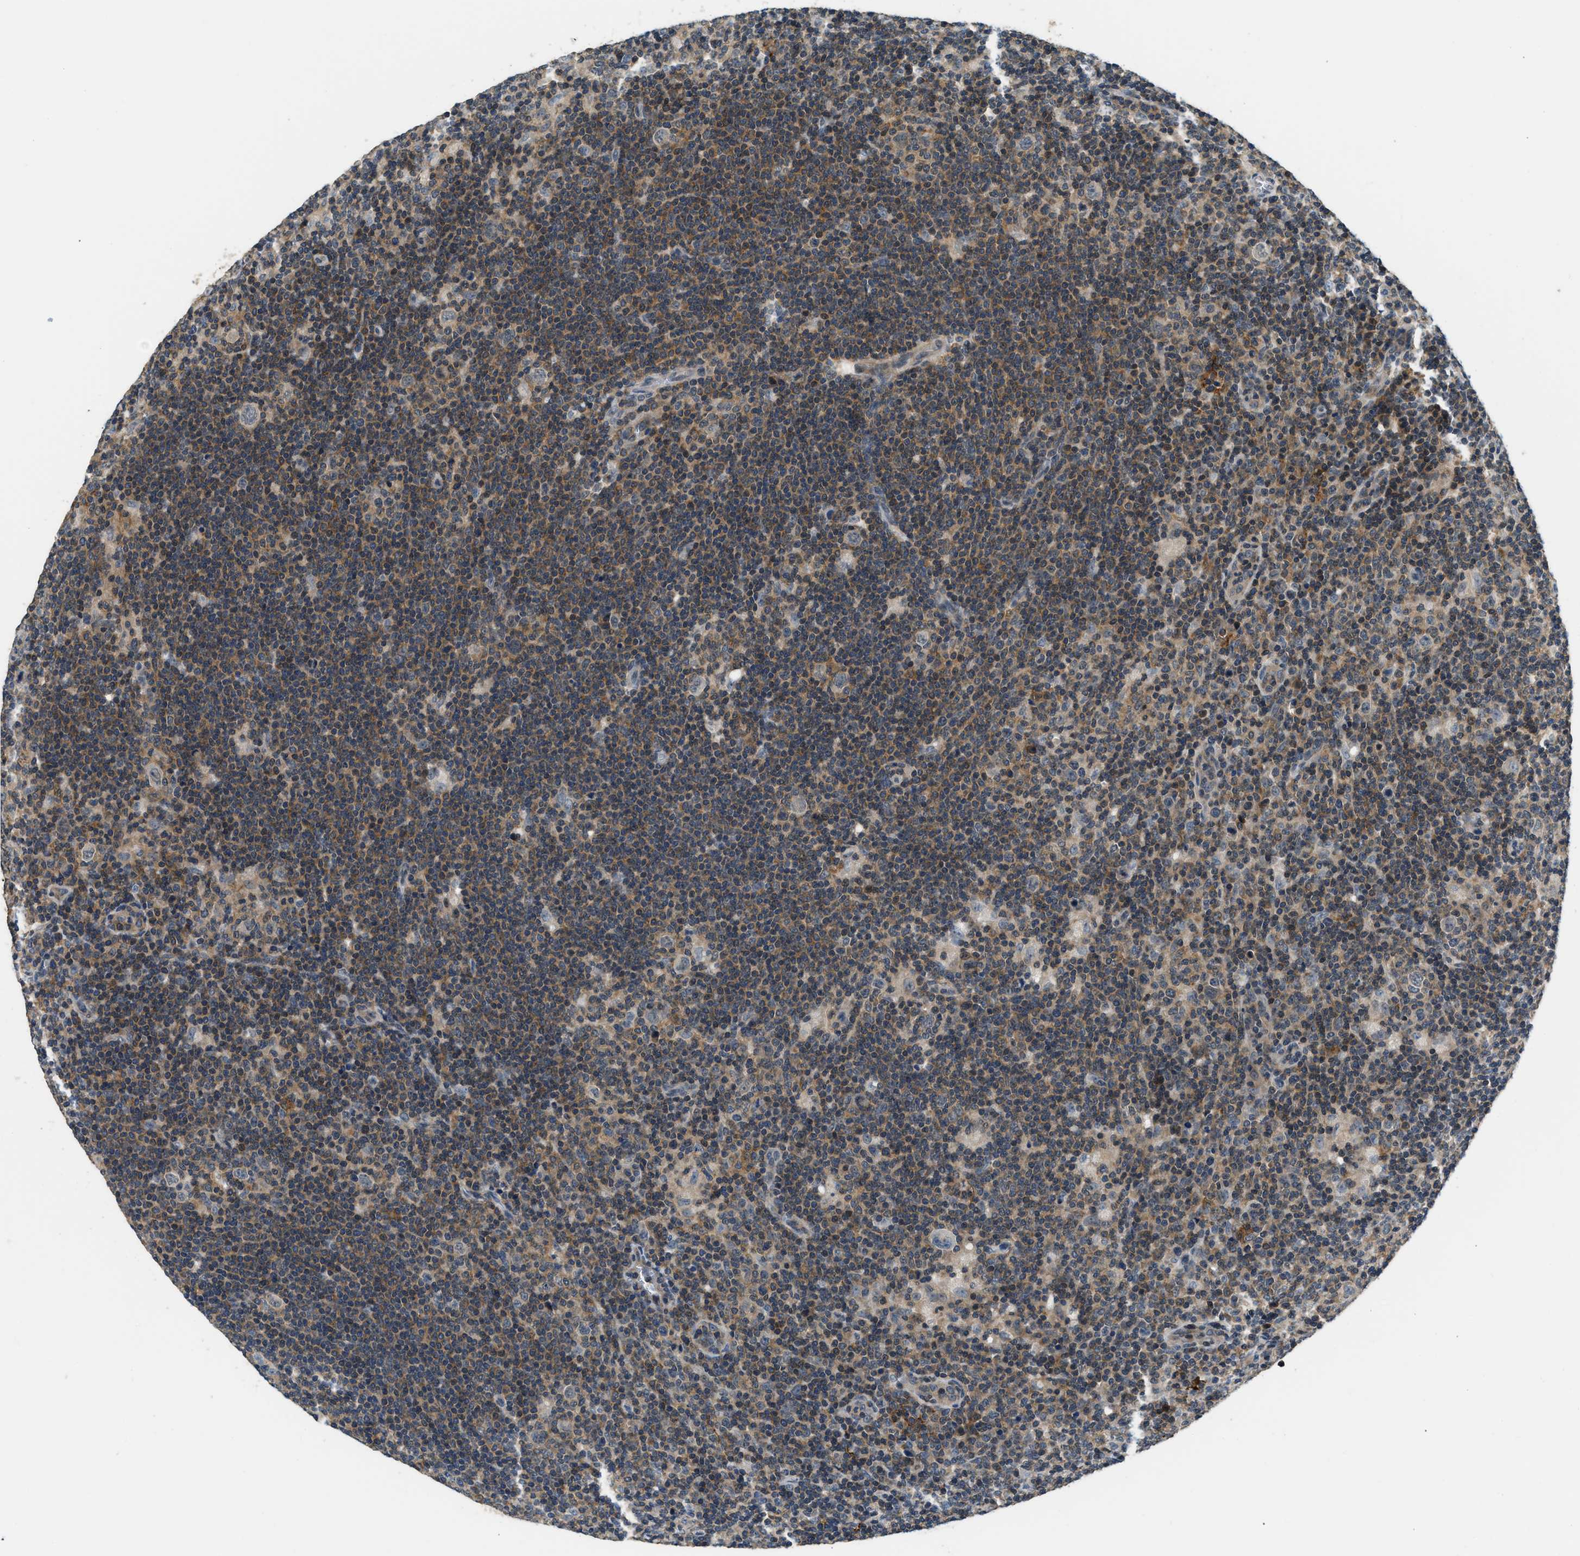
{"staining": {"intensity": "weak", "quantity": "<25%", "location": "cytoplasmic/membranous"}, "tissue": "lymphoma", "cell_type": "Tumor cells", "image_type": "cancer", "snomed": [{"axis": "morphology", "description": "Hodgkin's disease, NOS"}, {"axis": "topography", "description": "Lymph node"}], "caption": "Human Hodgkin's disease stained for a protein using IHC reveals no staining in tumor cells.", "gene": "MTMR1", "patient": {"sex": "female", "age": 57}}